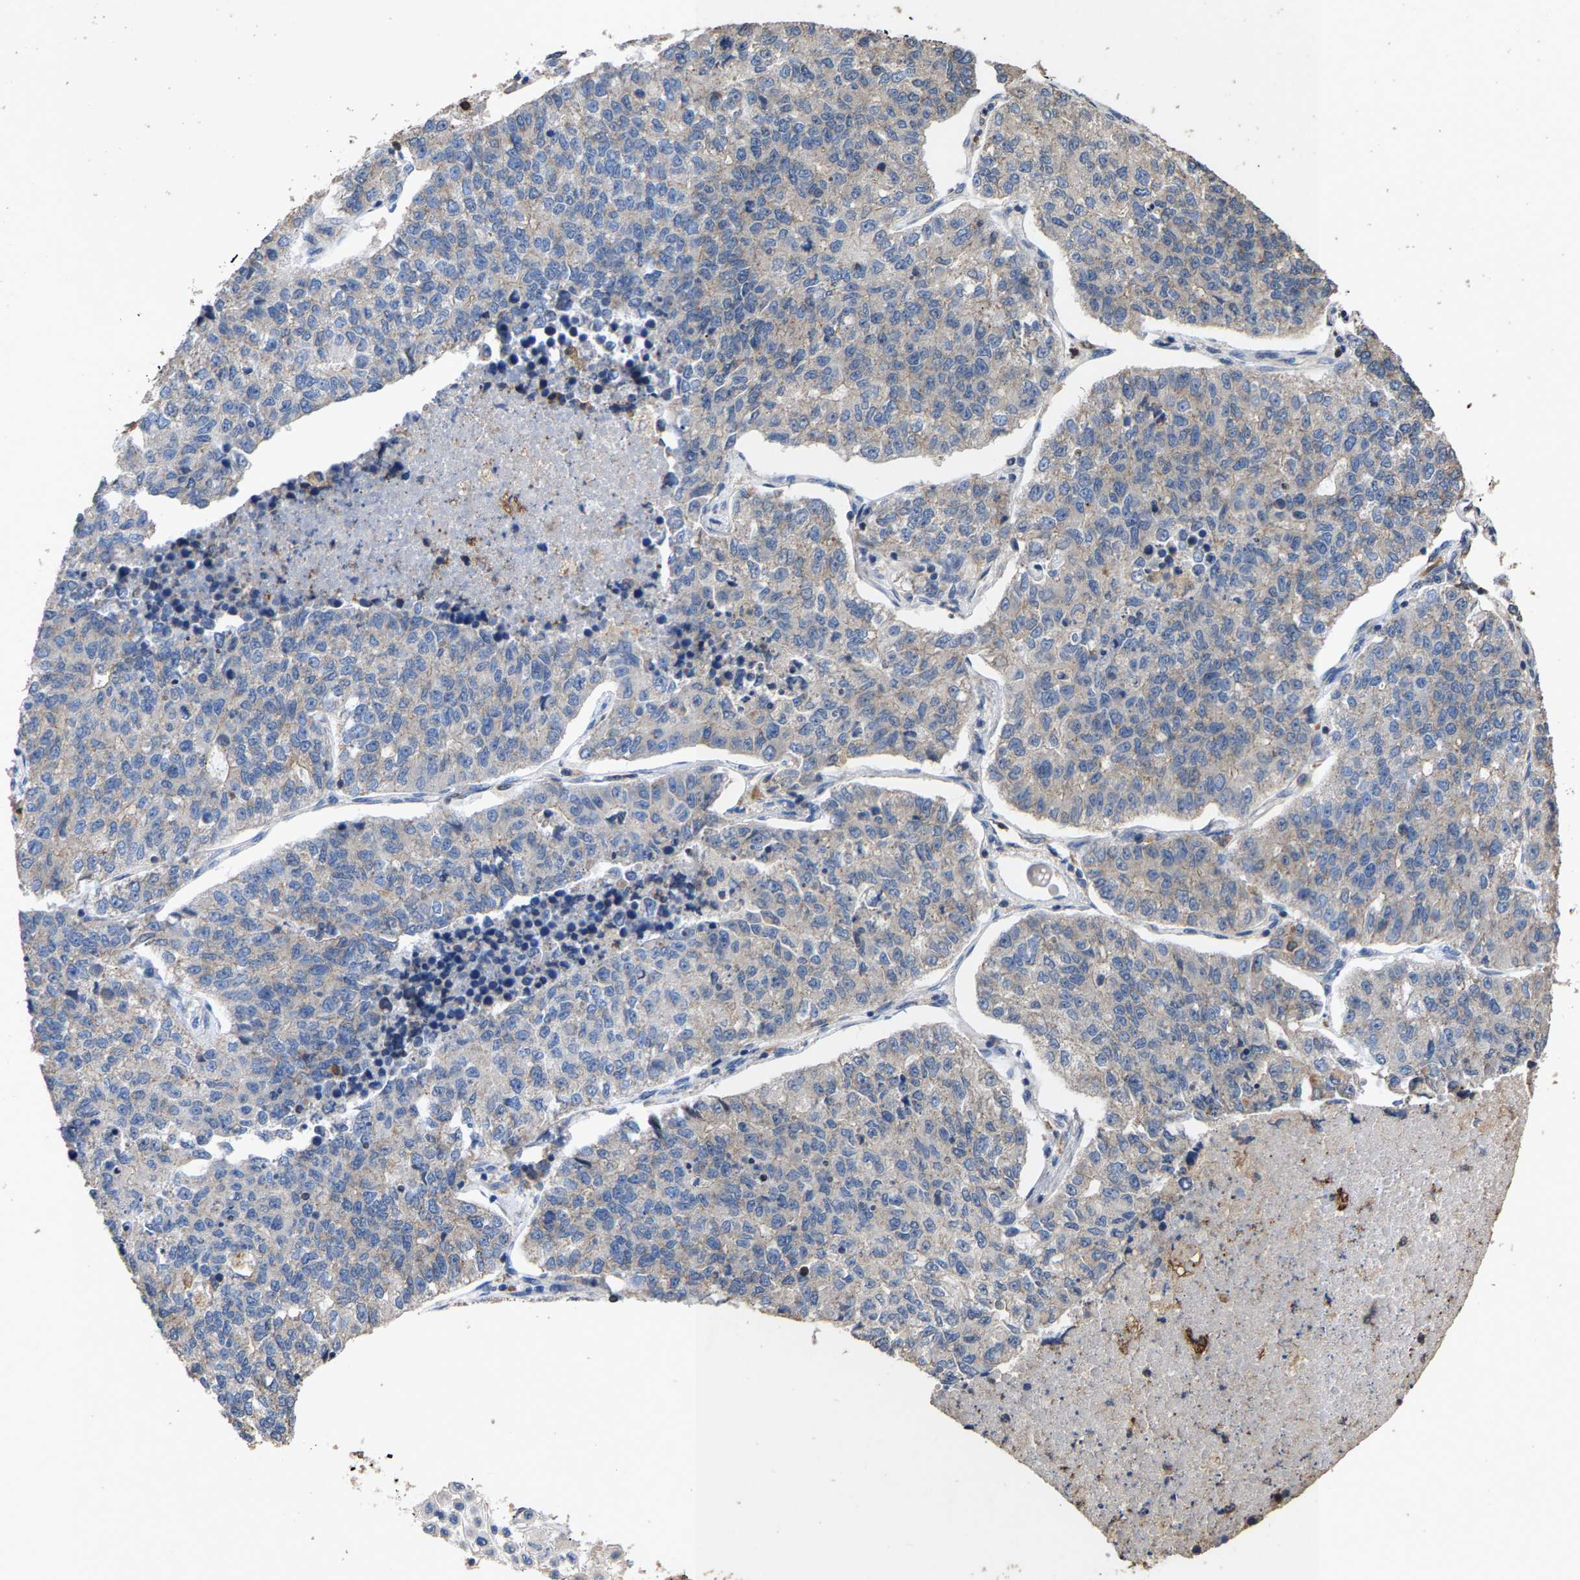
{"staining": {"intensity": "weak", "quantity": "25%-75%", "location": "cytoplasmic/membranous"}, "tissue": "lung cancer", "cell_type": "Tumor cells", "image_type": "cancer", "snomed": [{"axis": "morphology", "description": "Adenocarcinoma, NOS"}, {"axis": "topography", "description": "Lung"}], "caption": "Immunohistochemical staining of human adenocarcinoma (lung) reveals low levels of weak cytoplasmic/membranous protein positivity in approximately 25%-75% of tumor cells. (Stains: DAB (3,3'-diaminobenzidine) in brown, nuclei in blue, Microscopy: brightfield microscopy at high magnification).", "gene": "TDRKH", "patient": {"sex": "male", "age": 49}}